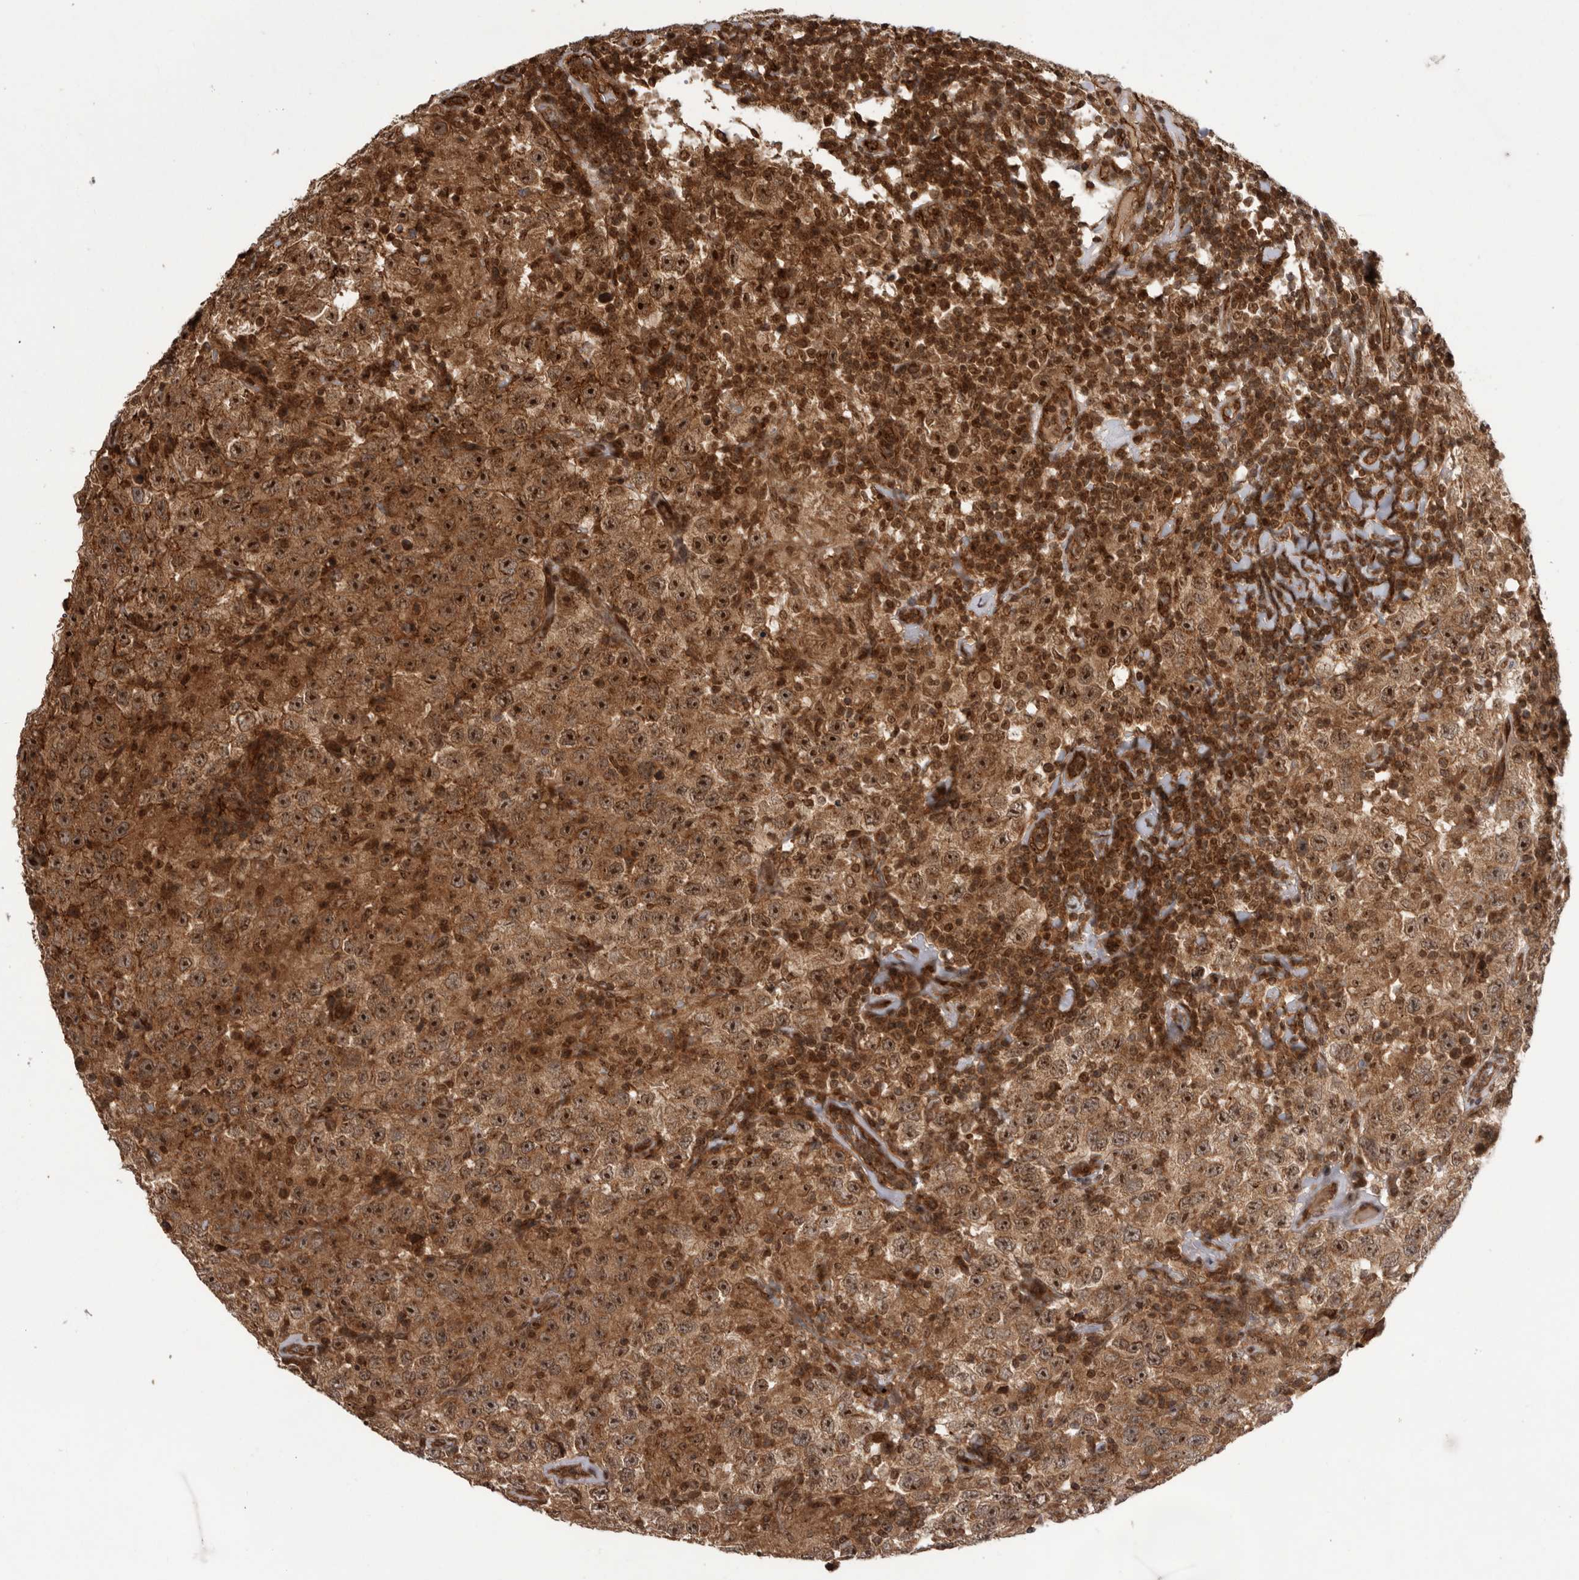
{"staining": {"intensity": "strong", "quantity": ">75%", "location": "cytoplasmic/membranous,nuclear"}, "tissue": "testis cancer", "cell_type": "Tumor cells", "image_type": "cancer", "snomed": [{"axis": "morphology", "description": "Seminoma, NOS"}, {"axis": "topography", "description": "Testis"}], "caption": "High-power microscopy captured an IHC image of seminoma (testis), revealing strong cytoplasmic/membranous and nuclear staining in approximately >75% of tumor cells.", "gene": "DHDDS", "patient": {"sex": "male", "age": 41}}